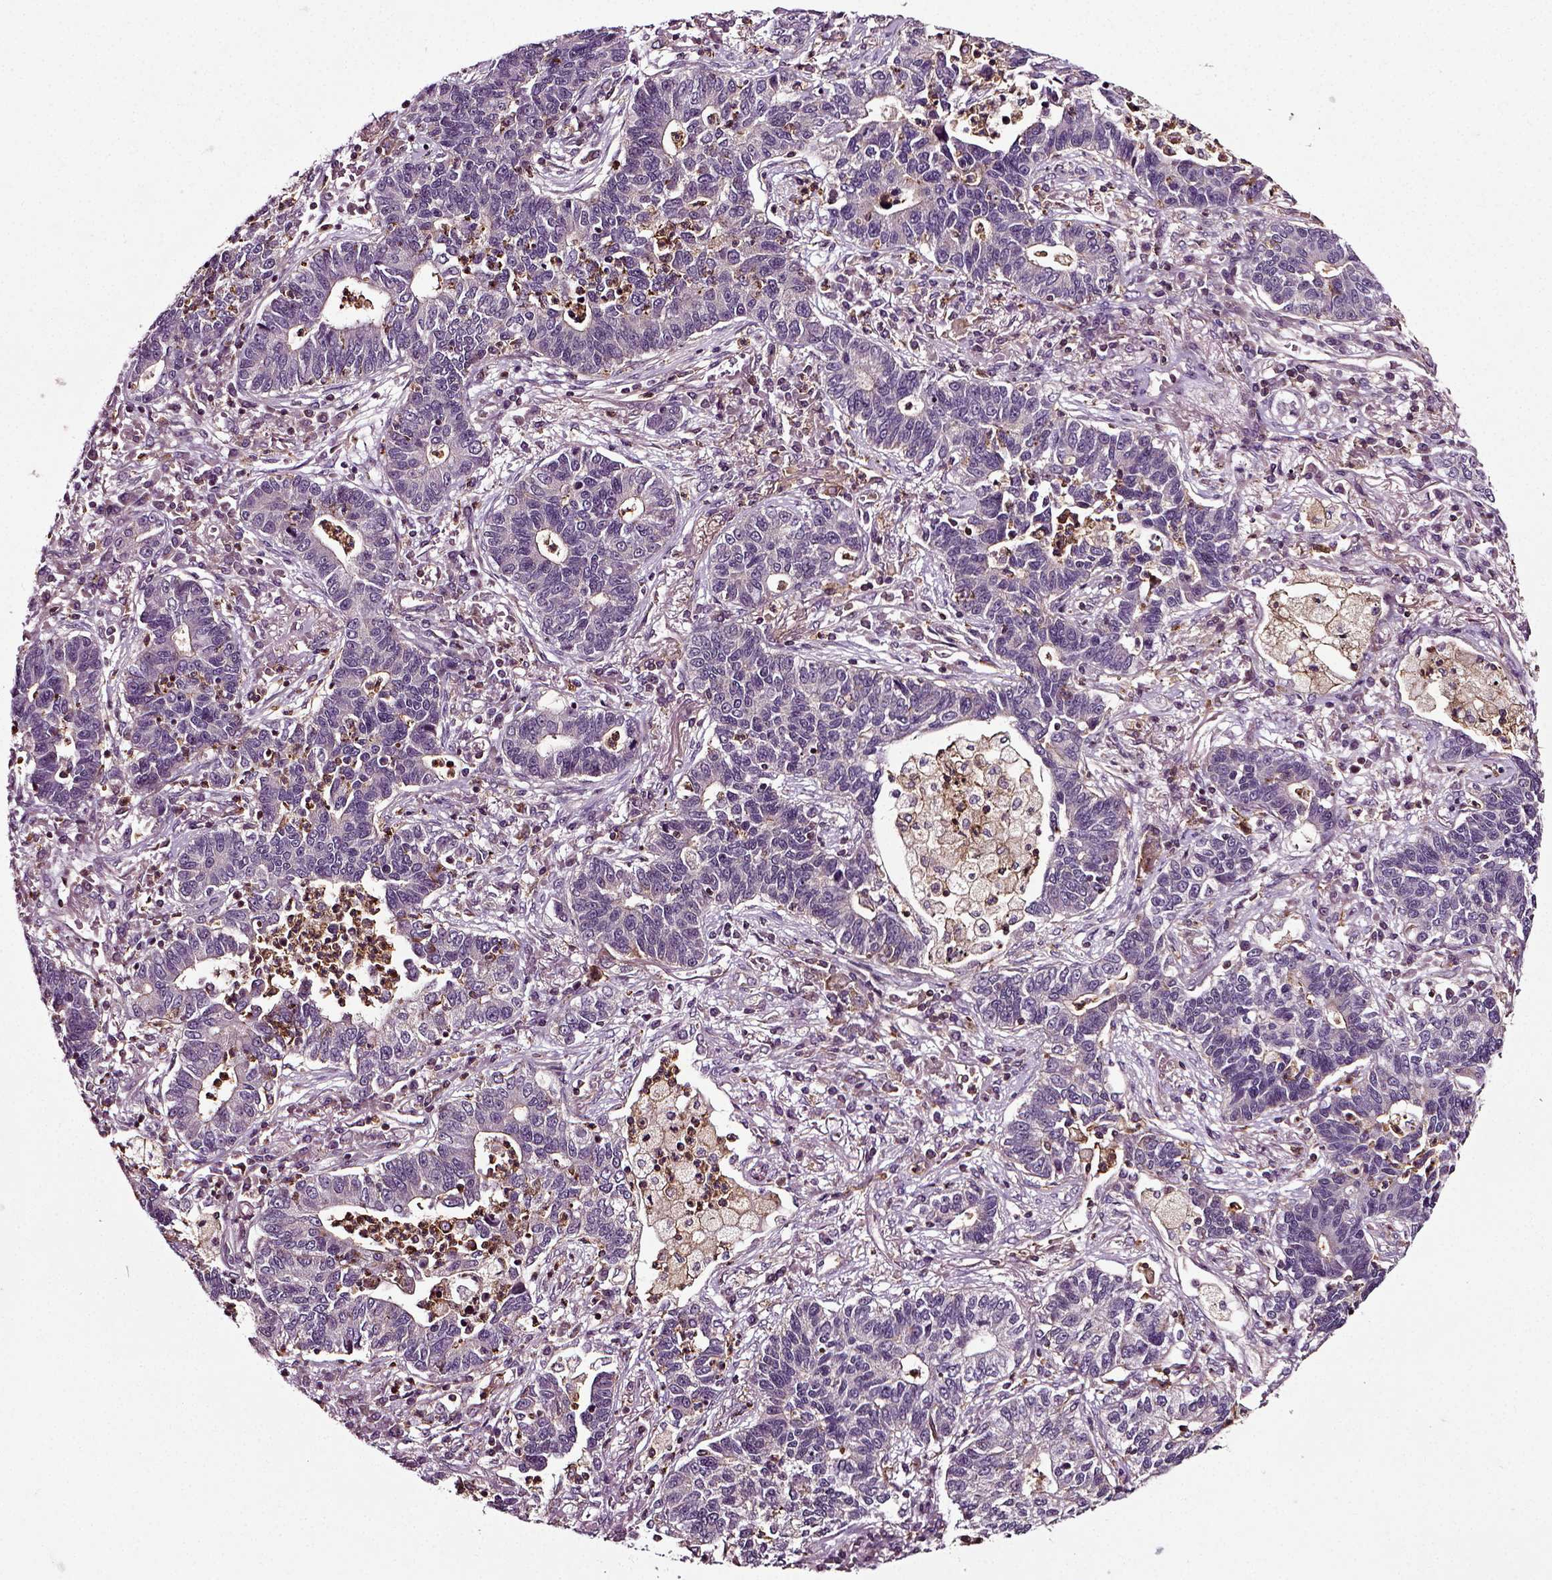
{"staining": {"intensity": "negative", "quantity": "none", "location": "none"}, "tissue": "lung cancer", "cell_type": "Tumor cells", "image_type": "cancer", "snomed": [{"axis": "morphology", "description": "Adenocarcinoma, NOS"}, {"axis": "topography", "description": "Lung"}], "caption": "Human adenocarcinoma (lung) stained for a protein using immunohistochemistry displays no staining in tumor cells.", "gene": "RHOF", "patient": {"sex": "female", "age": 57}}